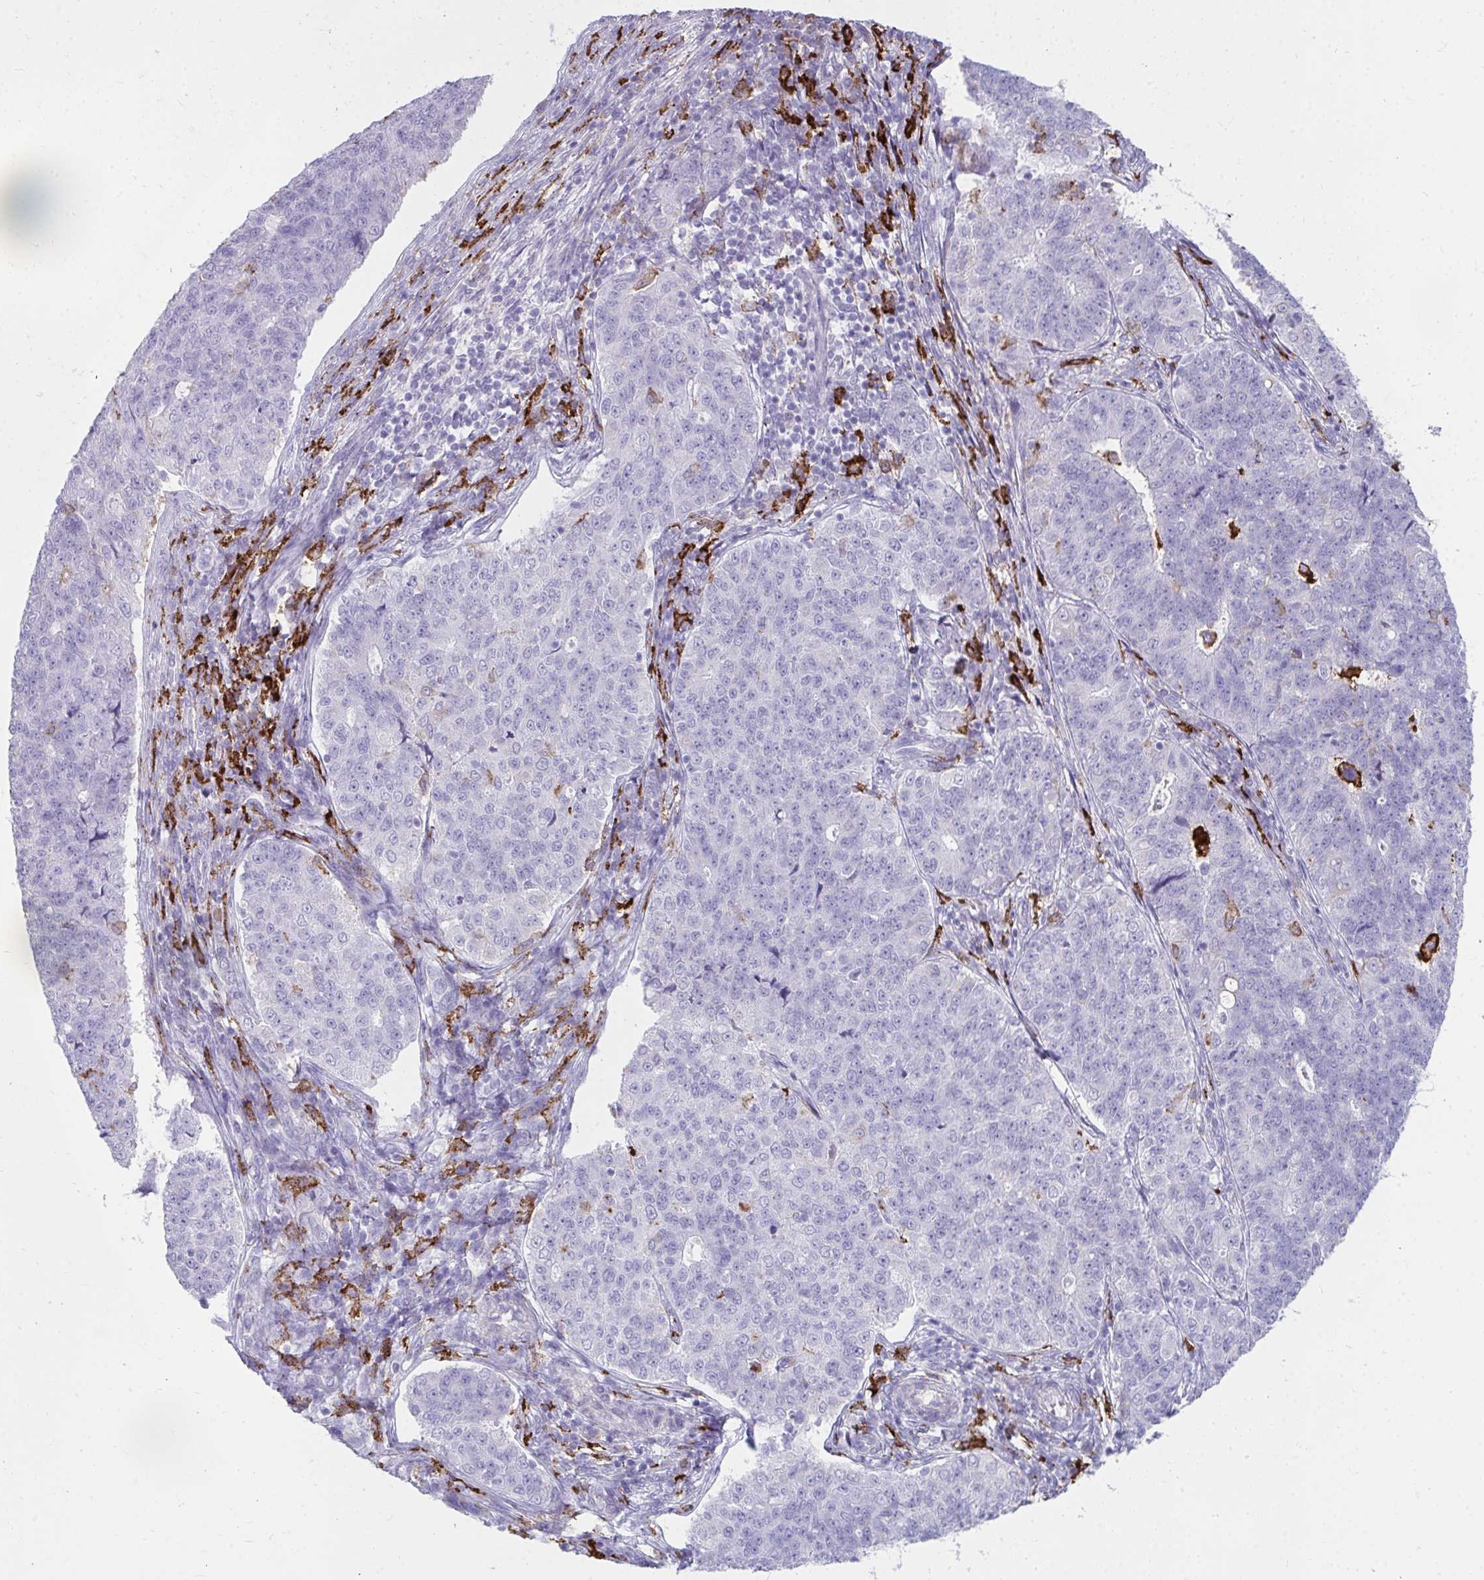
{"staining": {"intensity": "negative", "quantity": "none", "location": "none"}, "tissue": "endometrial cancer", "cell_type": "Tumor cells", "image_type": "cancer", "snomed": [{"axis": "morphology", "description": "Adenocarcinoma, NOS"}, {"axis": "topography", "description": "Endometrium"}], "caption": "Endometrial cancer stained for a protein using IHC reveals no positivity tumor cells.", "gene": "CD163", "patient": {"sex": "female", "age": 43}}